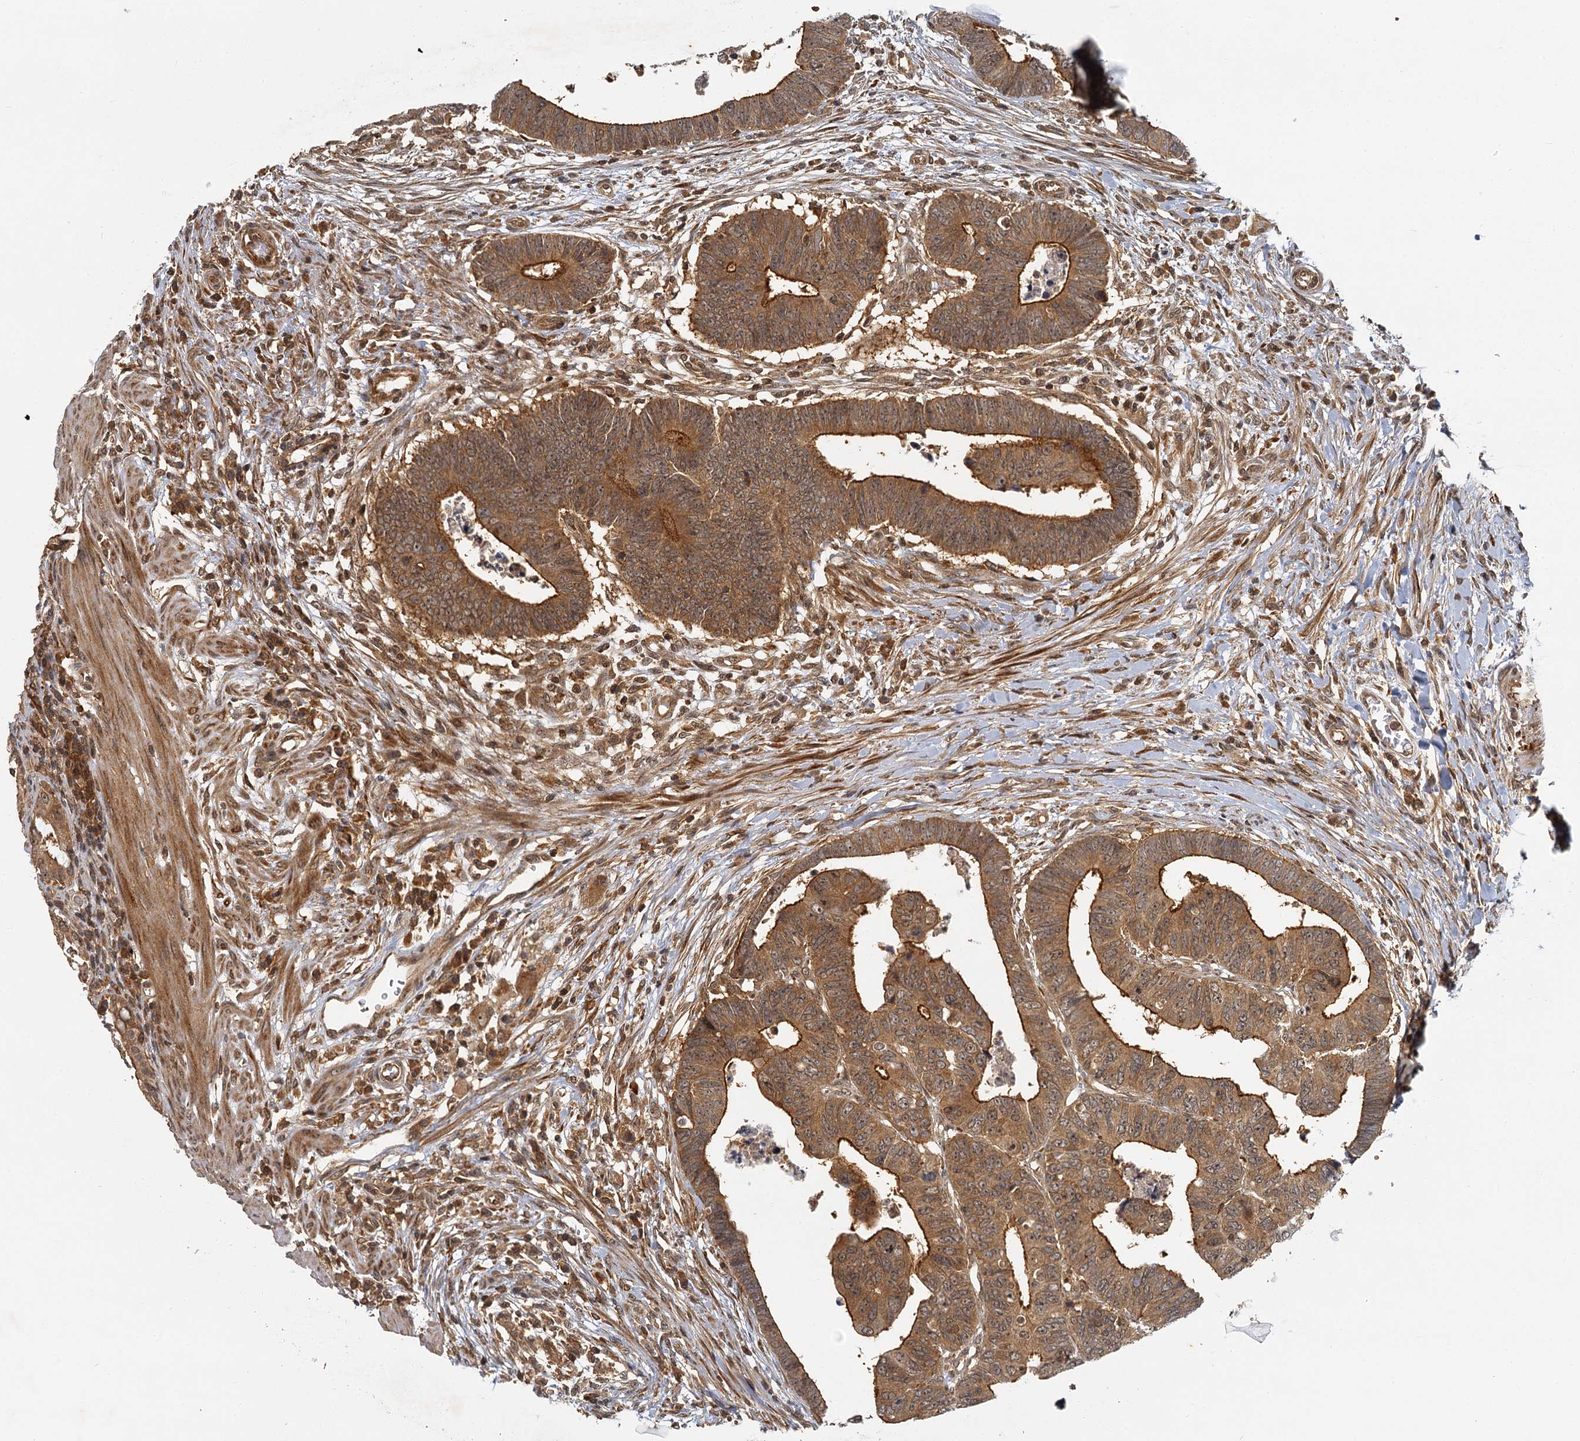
{"staining": {"intensity": "moderate", "quantity": ">75%", "location": "cytoplasmic/membranous,nuclear"}, "tissue": "colorectal cancer", "cell_type": "Tumor cells", "image_type": "cancer", "snomed": [{"axis": "morphology", "description": "Normal tissue, NOS"}, {"axis": "morphology", "description": "Adenocarcinoma, NOS"}, {"axis": "topography", "description": "Rectum"}], "caption": "Brown immunohistochemical staining in human adenocarcinoma (colorectal) reveals moderate cytoplasmic/membranous and nuclear positivity in about >75% of tumor cells. (DAB IHC, brown staining for protein, blue staining for nuclei).", "gene": "ZNF549", "patient": {"sex": "female", "age": 65}}